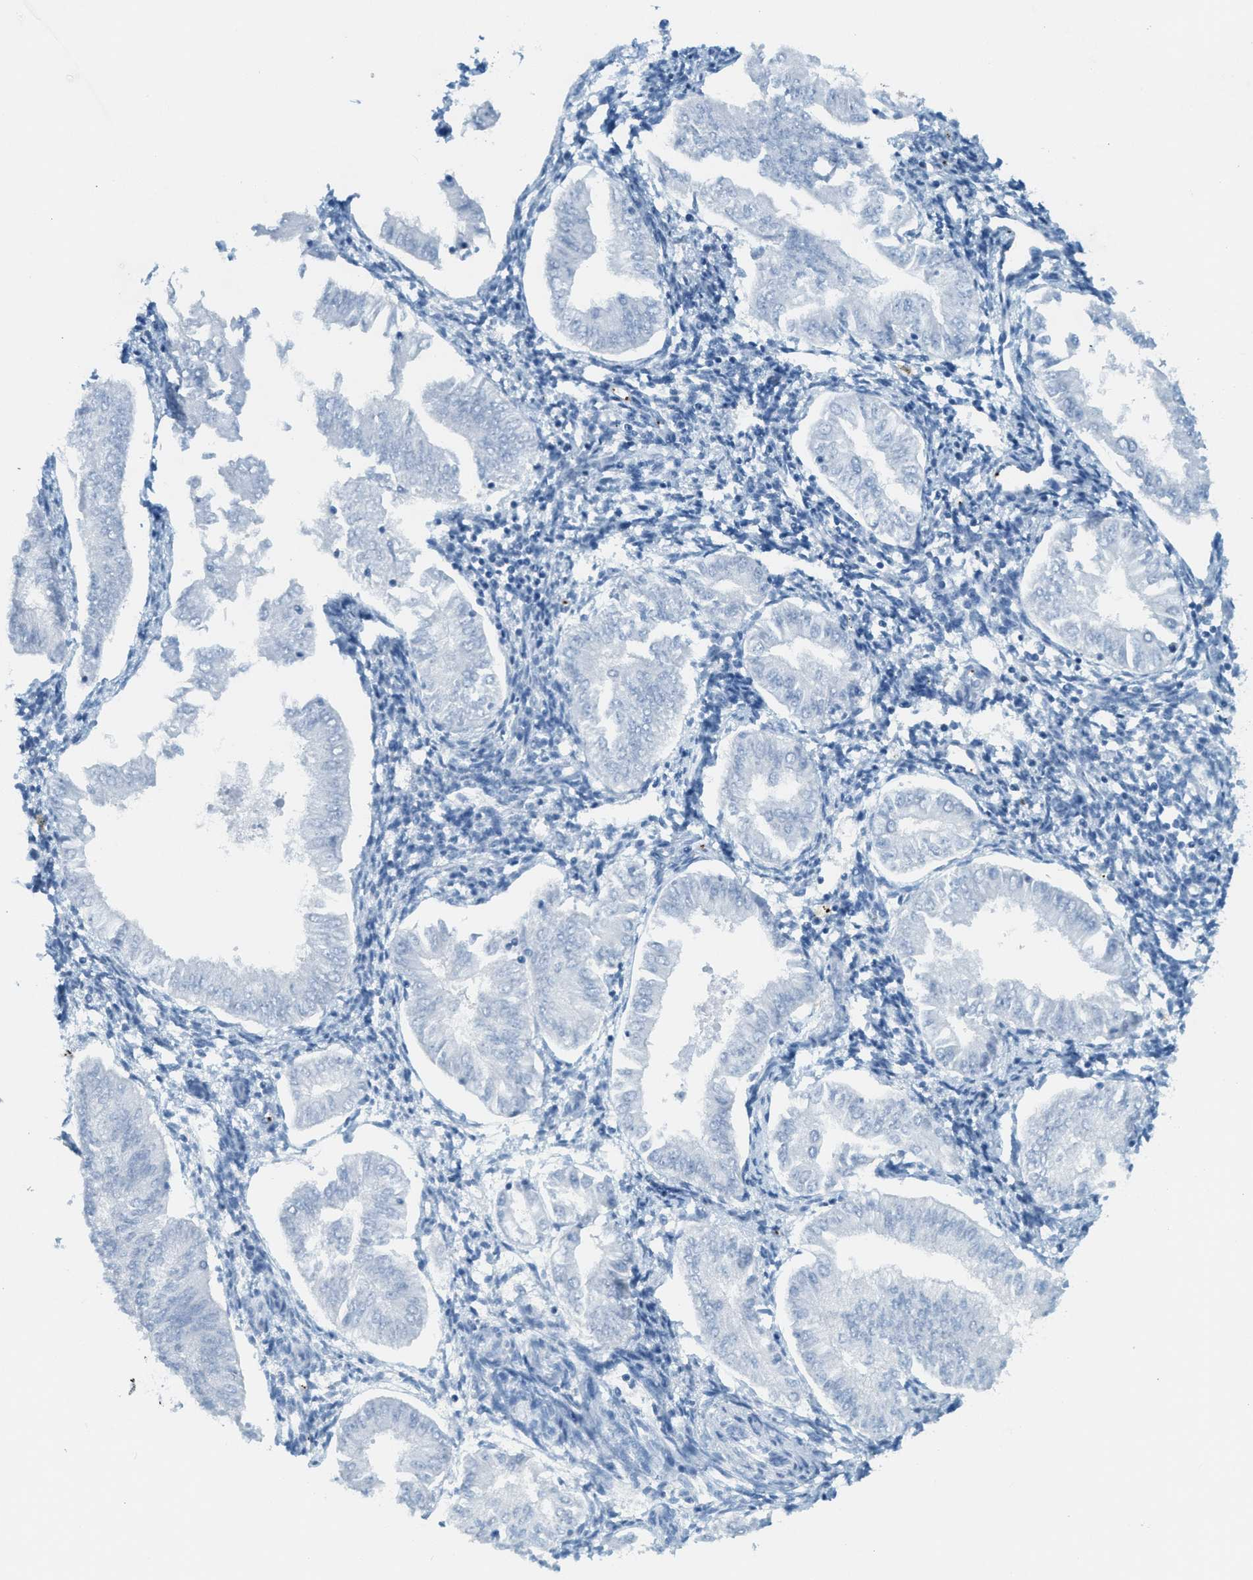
{"staining": {"intensity": "negative", "quantity": "none", "location": "none"}, "tissue": "endometrial cancer", "cell_type": "Tumor cells", "image_type": "cancer", "snomed": [{"axis": "morphology", "description": "Adenocarcinoma, NOS"}, {"axis": "topography", "description": "Endometrium"}], "caption": "This is an IHC histopathology image of endometrial cancer (adenocarcinoma). There is no staining in tumor cells.", "gene": "PPBP", "patient": {"sex": "female", "age": 53}}